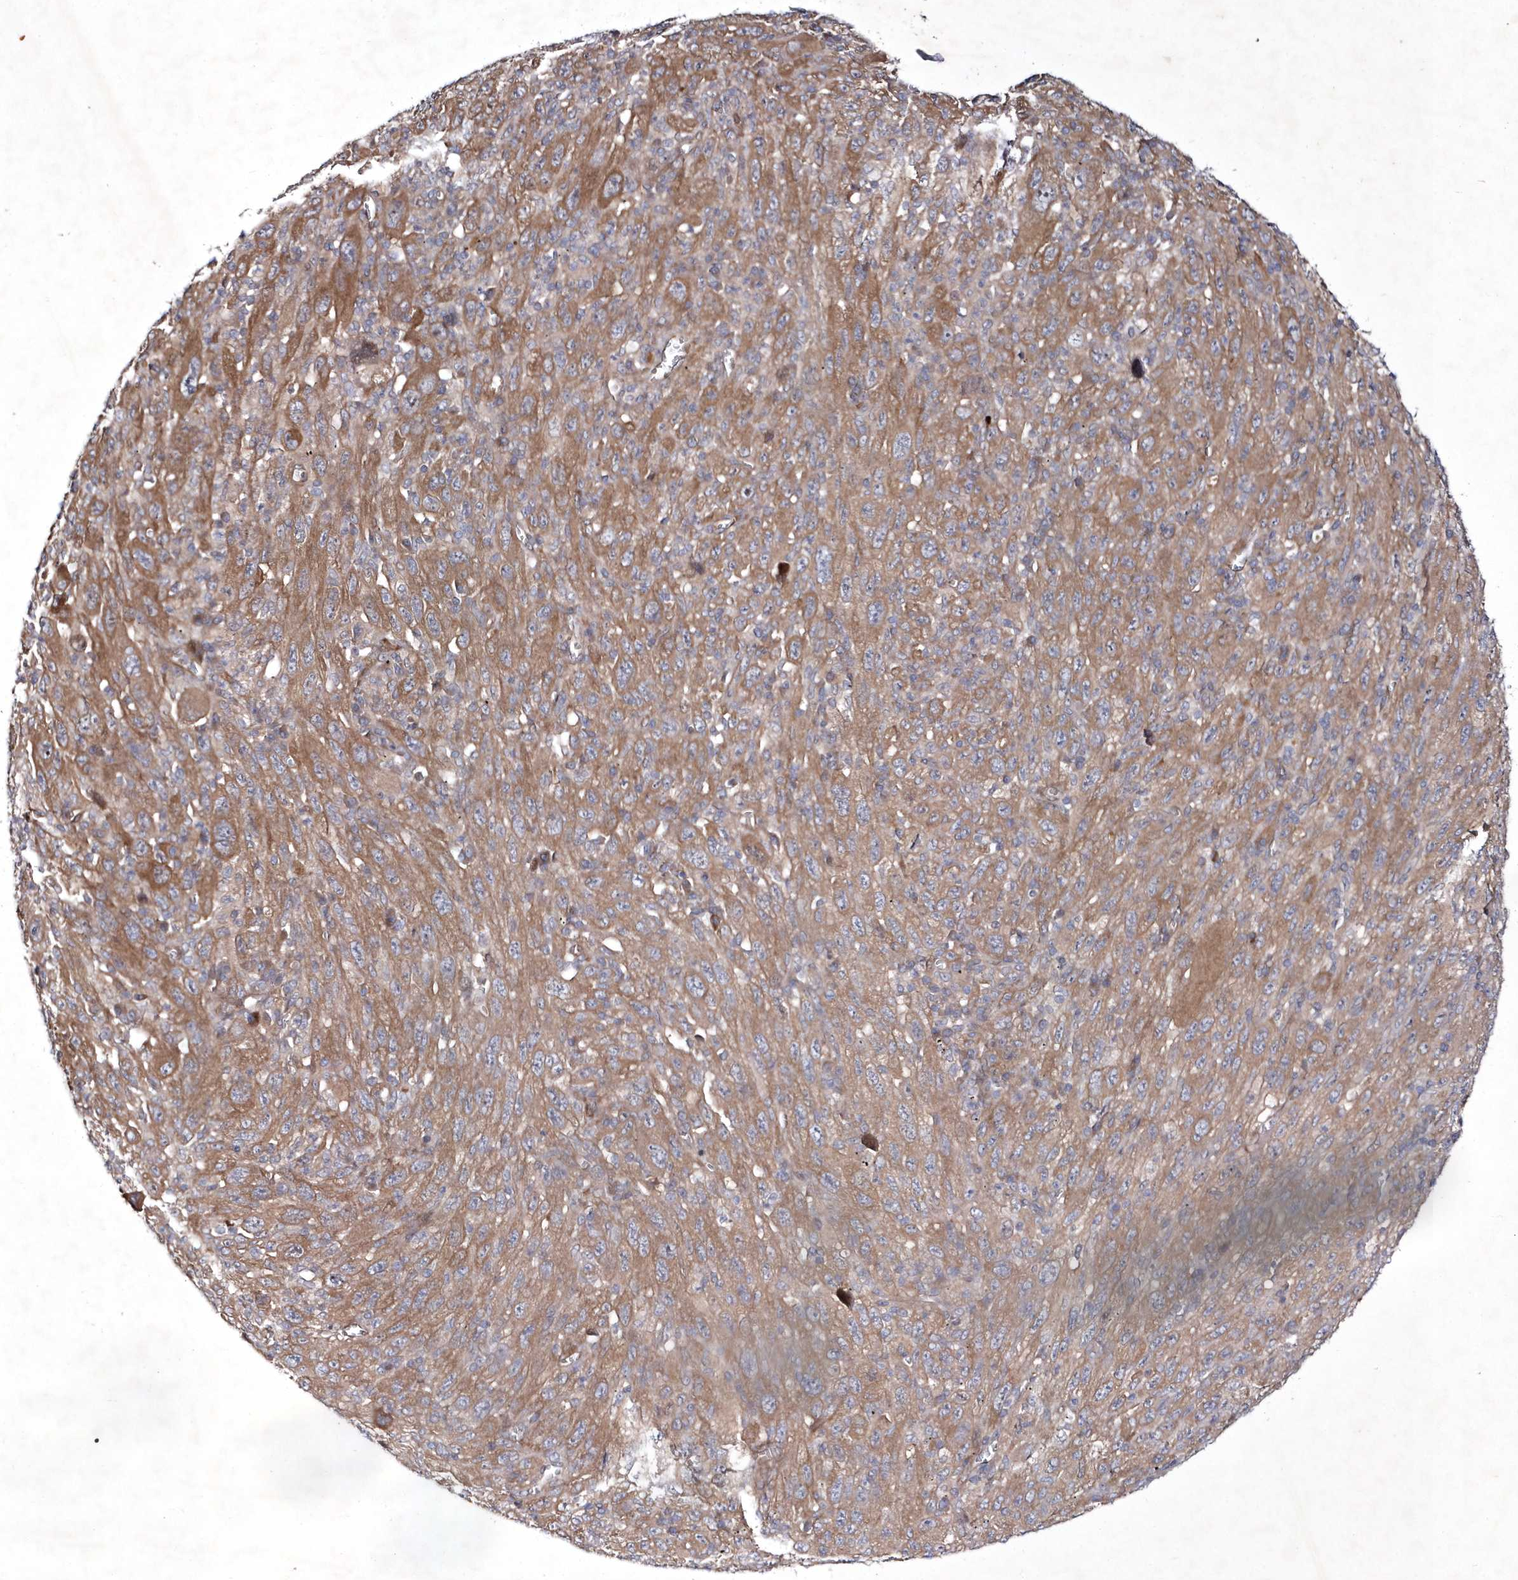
{"staining": {"intensity": "moderate", "quantity": ">75%", "location": "cytoplasmic/membranous"}, "tissue": "melanoma", "cell_type": "Tumor cells", "image_type": "cancer", "snomed": [{"axis": "morphology", "description": "Malignant melanoma, Metastatic site"}, {"axis": "topography", "description": "Skin"}], "caption": "Melanoma stained with DAB IHC reveals medium levels of moderate cytoplasmic/membranous positivity in approximately >75% of tumor cells. The protein is shown in brown color, while the nuclei are stained blue.", "gene": "DSPP", "patient": {"sex": "female", "age": 56}}